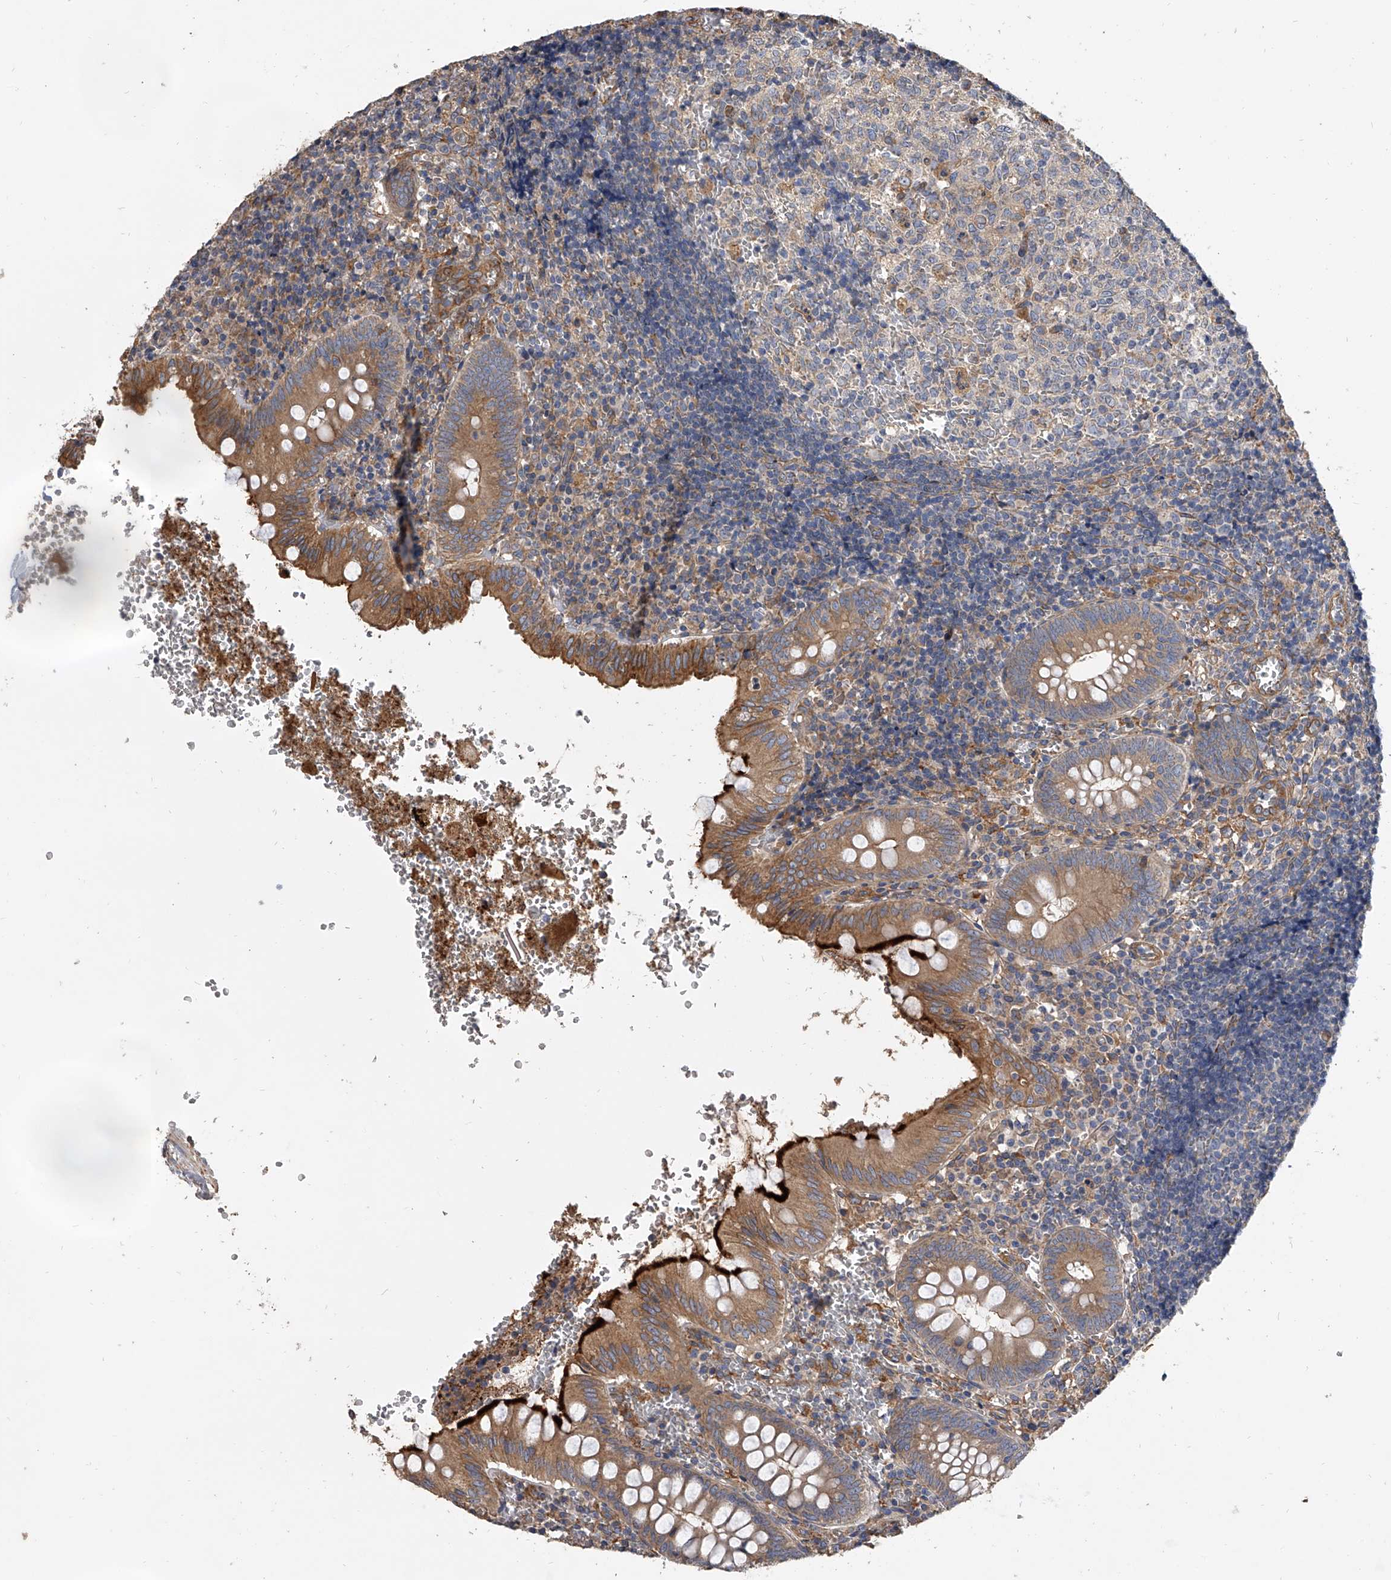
{"staining": {"intensity": "moderate", "quantity": ">75%", "location": "cytoplasmic/membranous"}, "tissue": "appendix", "cell_type": "Glandular cells", "image_type": "normal", "snomed": [{"axis": "morphology", "description": "Normal tissue, NOS"}, {"axis": "topography", "description": "Appendix"}], "caption": "Moderate cytoplasmic/membranous protein staining is appreciated in about >75% of glandular cells in appendix. The staining is performed using DAB brown chromogen to label protein expression. The nuclei are counter-stained blue using hematoxylin.", "gene": "EXOC4", "patient": {"sex": "male", "age": 8}}